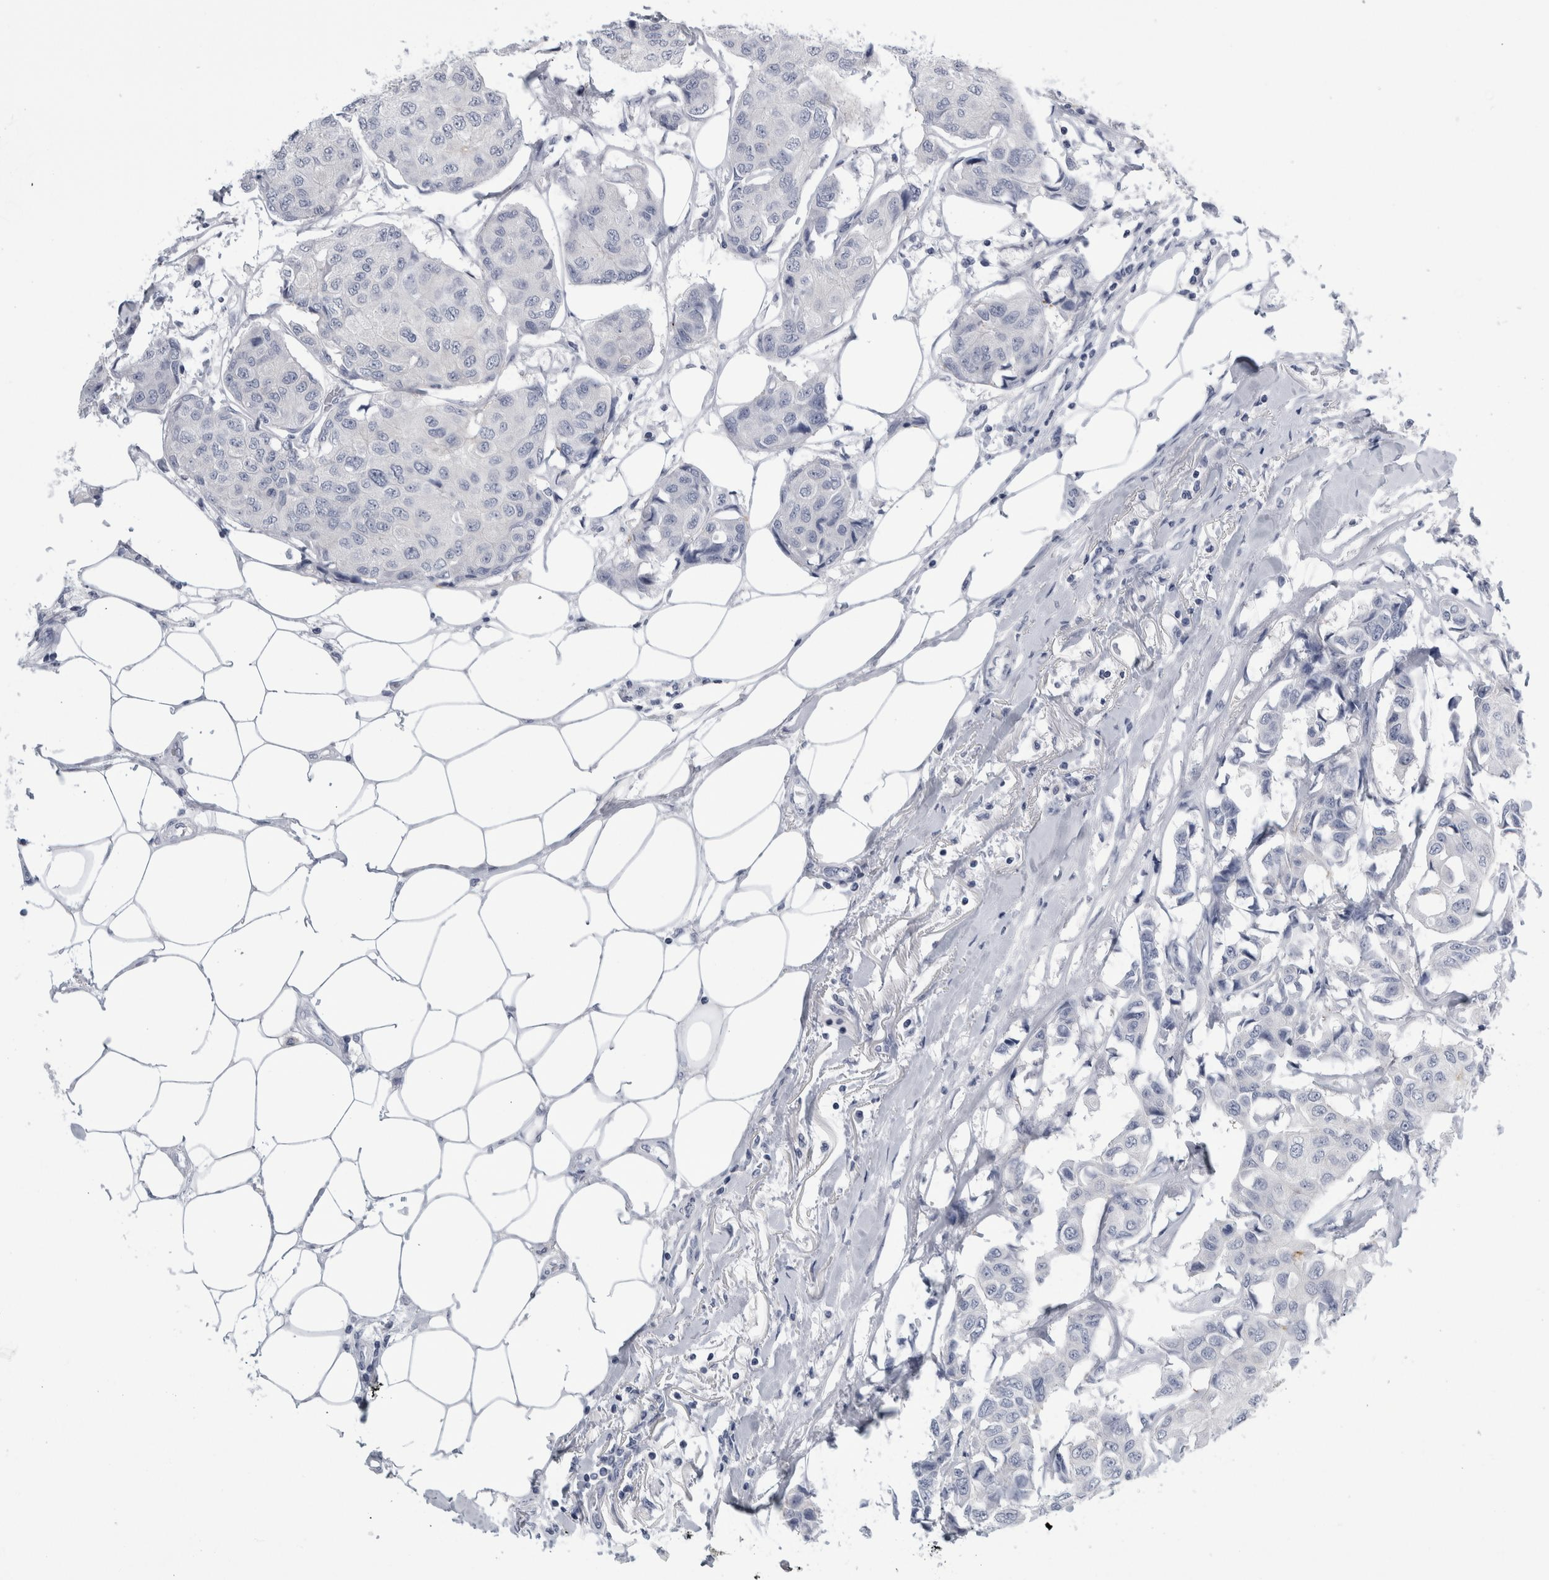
{"staining": {"intensity": "negative", "quantity": "none", "location": "none"}, "tissue": "breast cancer", "cell_type": "Tumor cells", "image_type": "cancer", "snomed": [{"axis": "morphology", "description": "Duct carcinoma"}, {"axis": "topography", "description": "Breast"}], "caption": "This is a image of immunohistochemistry (IHC) staining of invasive ductal carcinoma (breast), which shows no staining in tumor cells.", "gene": "ANKFY1", "patient": {"sex": "female", "age": 80}}